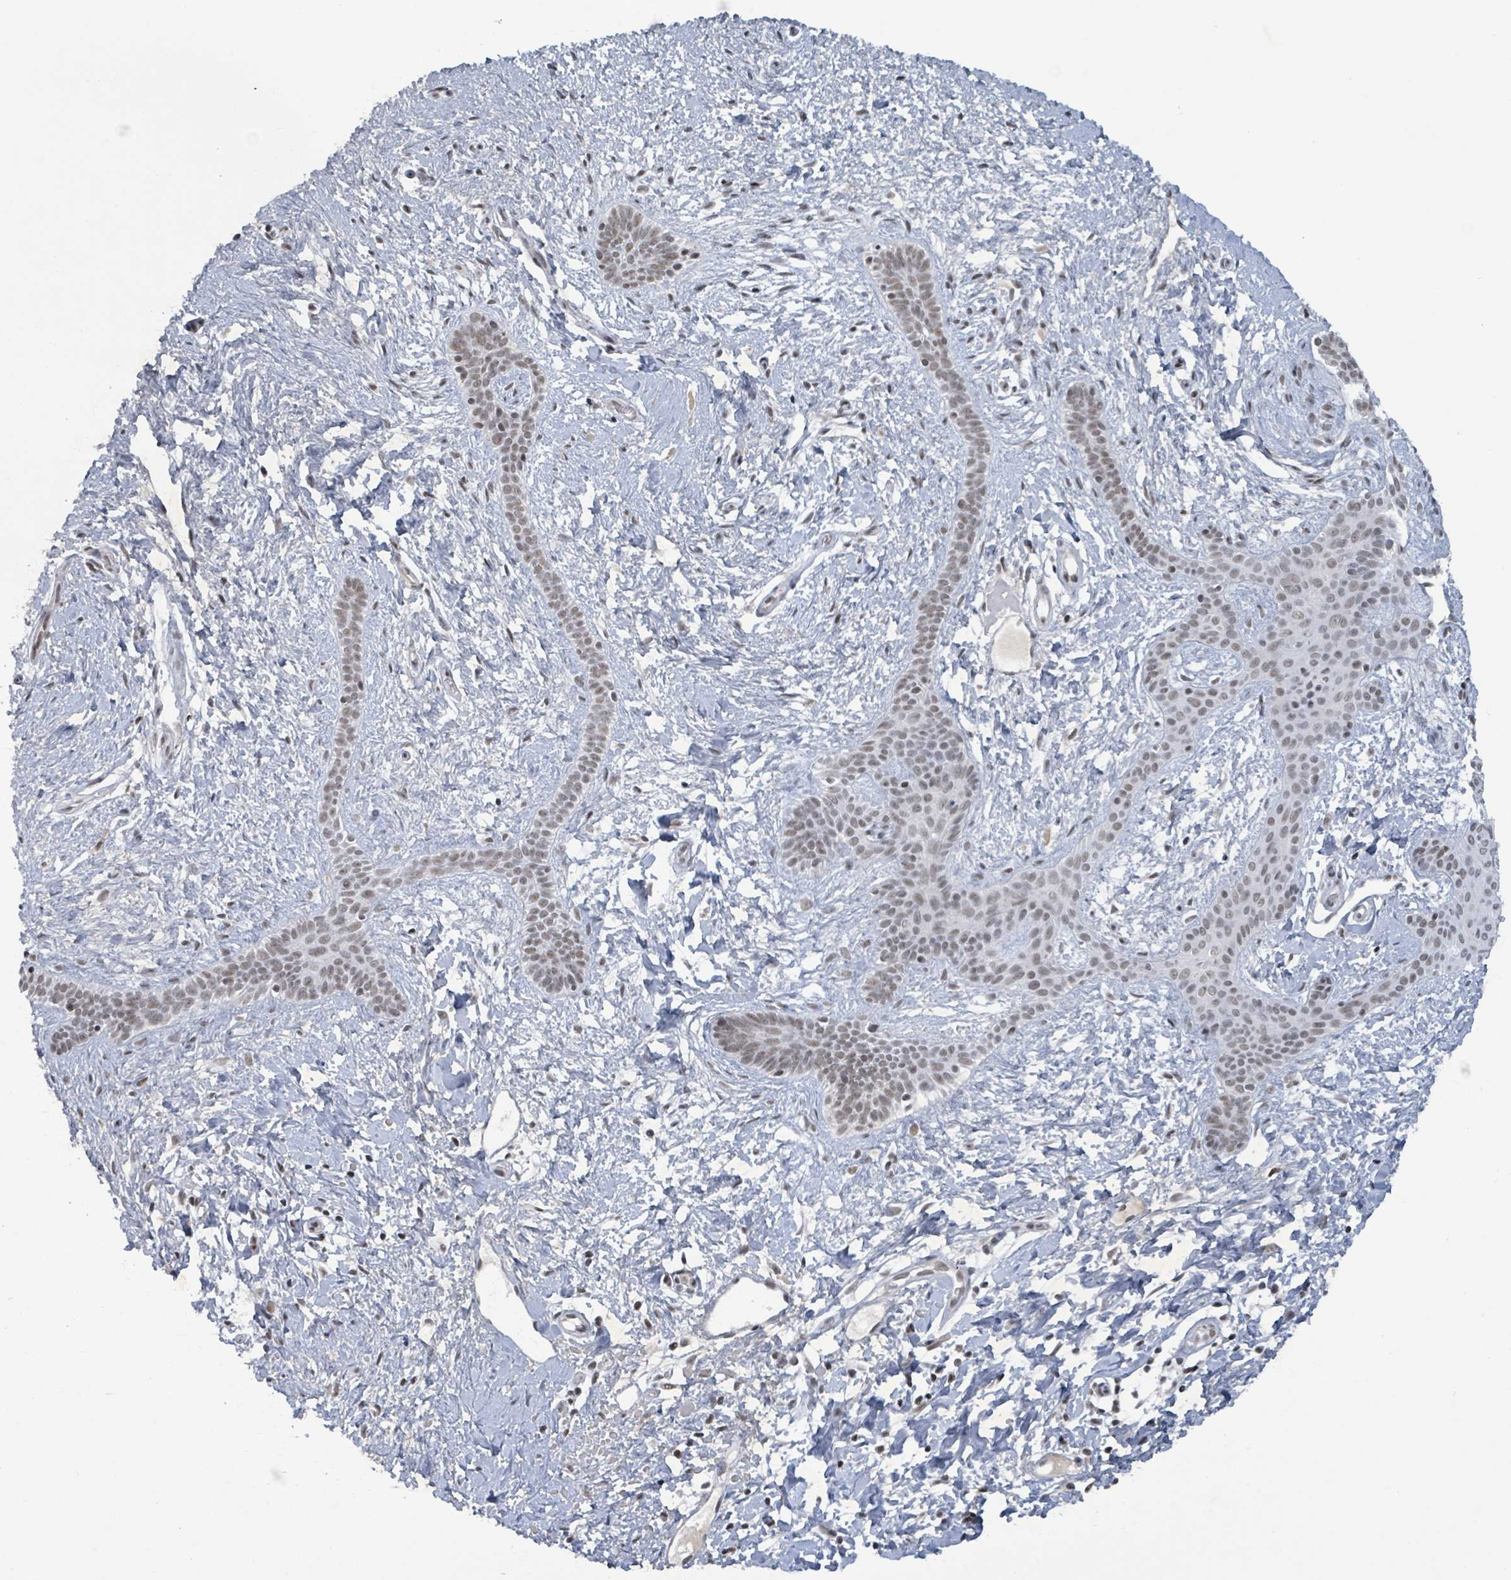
{"staining": {"intensity": "weak", "quantity": ">75%", "location": "nuclear"}, "tissue": "skin cancer", "cell_type": "Tumor cells", "image_type": "cancer", "snomed": [{"axis": "morphology", "description": "Basal cell carcinoma"}, {"axis": "topography", "description": "Skin"}], "caption": "Basal cell carcinoma (skin) stained with DAB (3,3'-diaminobenzidine) IHC demonstrates low levels of weak nuclear positivity in about >75% of tumor cells.", "gene": "BANP", "patient": {"sex": "male", "age": 78}}